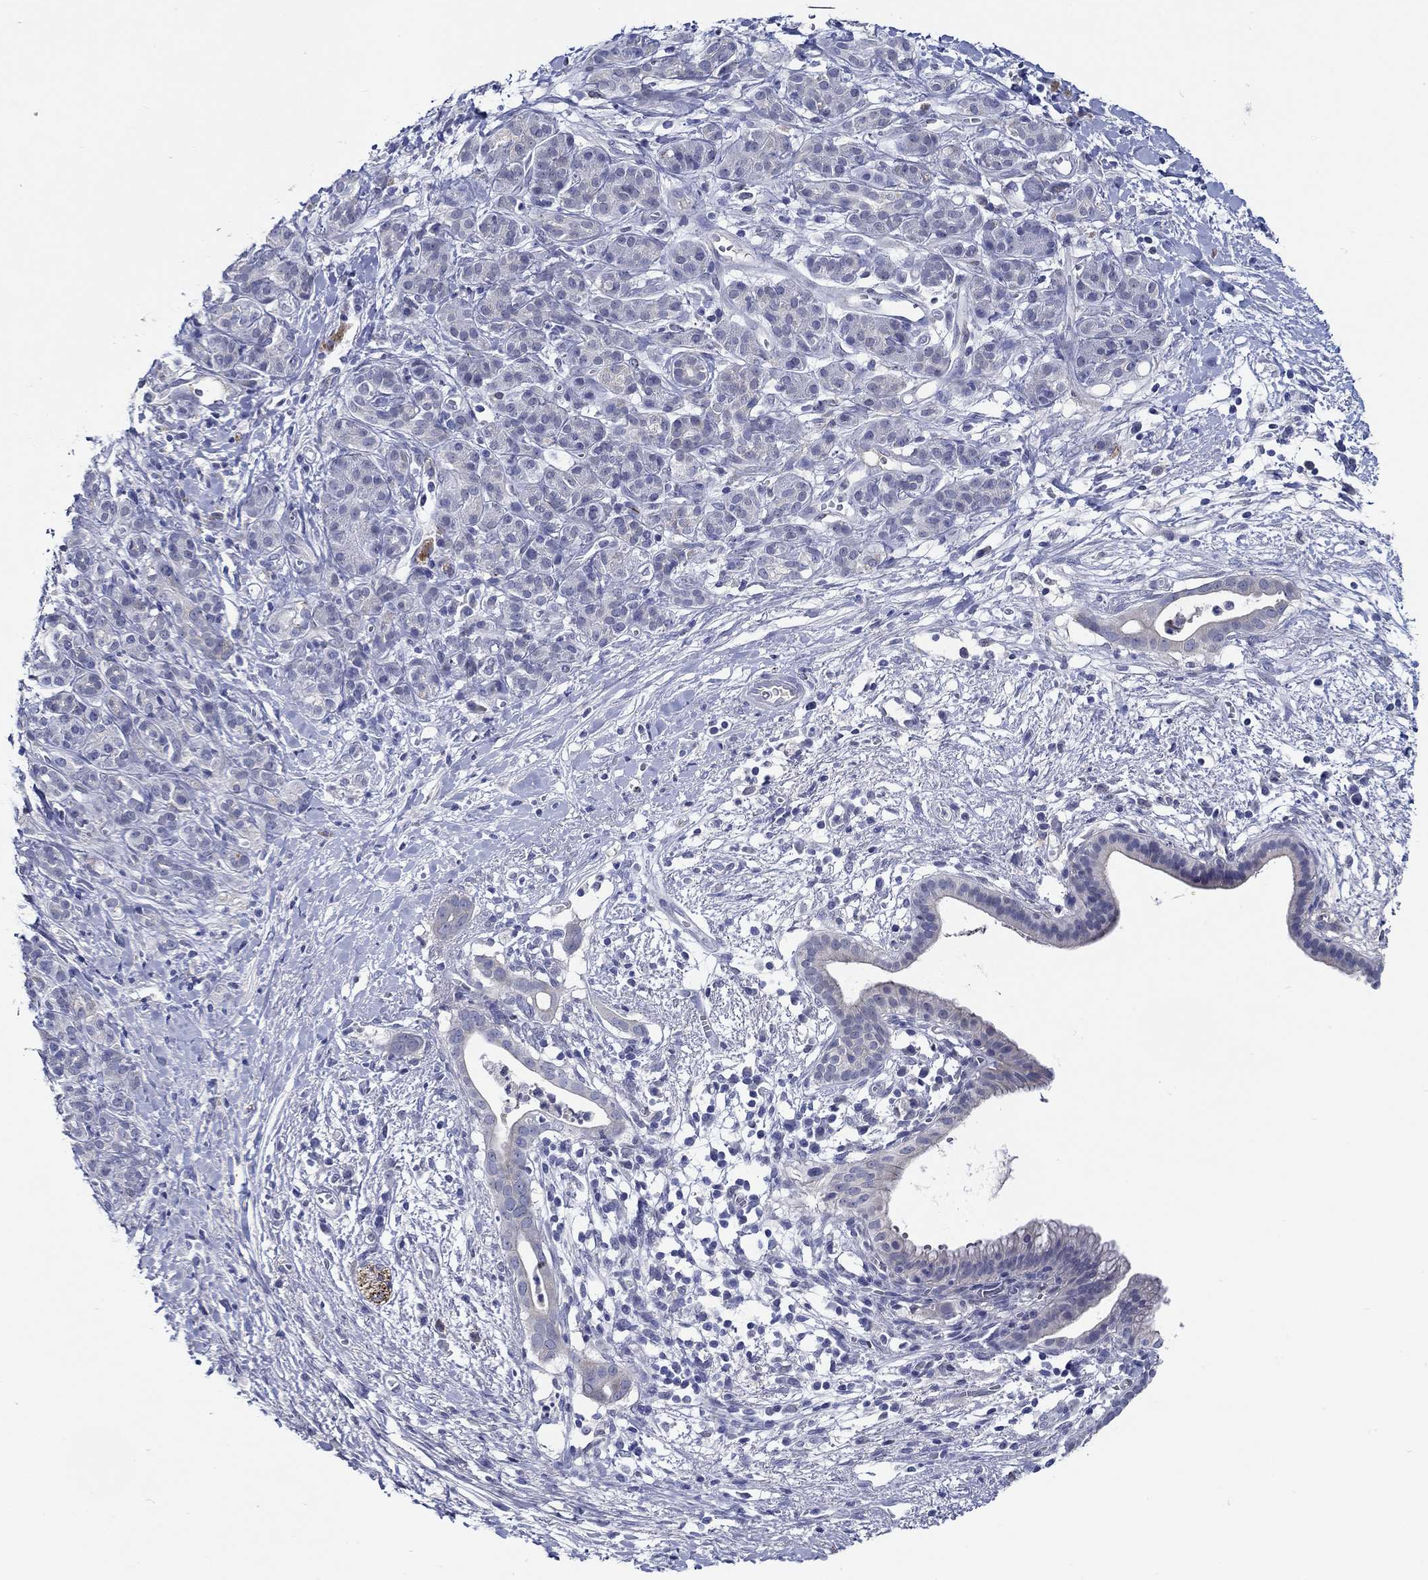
{"staining": {"intensity": "negative", "quantity": "none", "location": "none"}, "tissue": "pancreatic cancer", "cell_type": "Tumor cells", "image_type": "cancer", "snomed": [{"axis": "morphology", "description": "Adenocarcinoma, NOS"}, {"axis": "topography", "description": "Pancreas"}], "caption": "High magnification brightfield microscopy of pancreatic cancer stained with DAB (3,3'-diaminobenzidine) (brown) and counterstained with hematoxylin (blue): tumor cells show no significant staining.", "gene": "MC2R", "patient": {"sex": "male", "age": 61}}